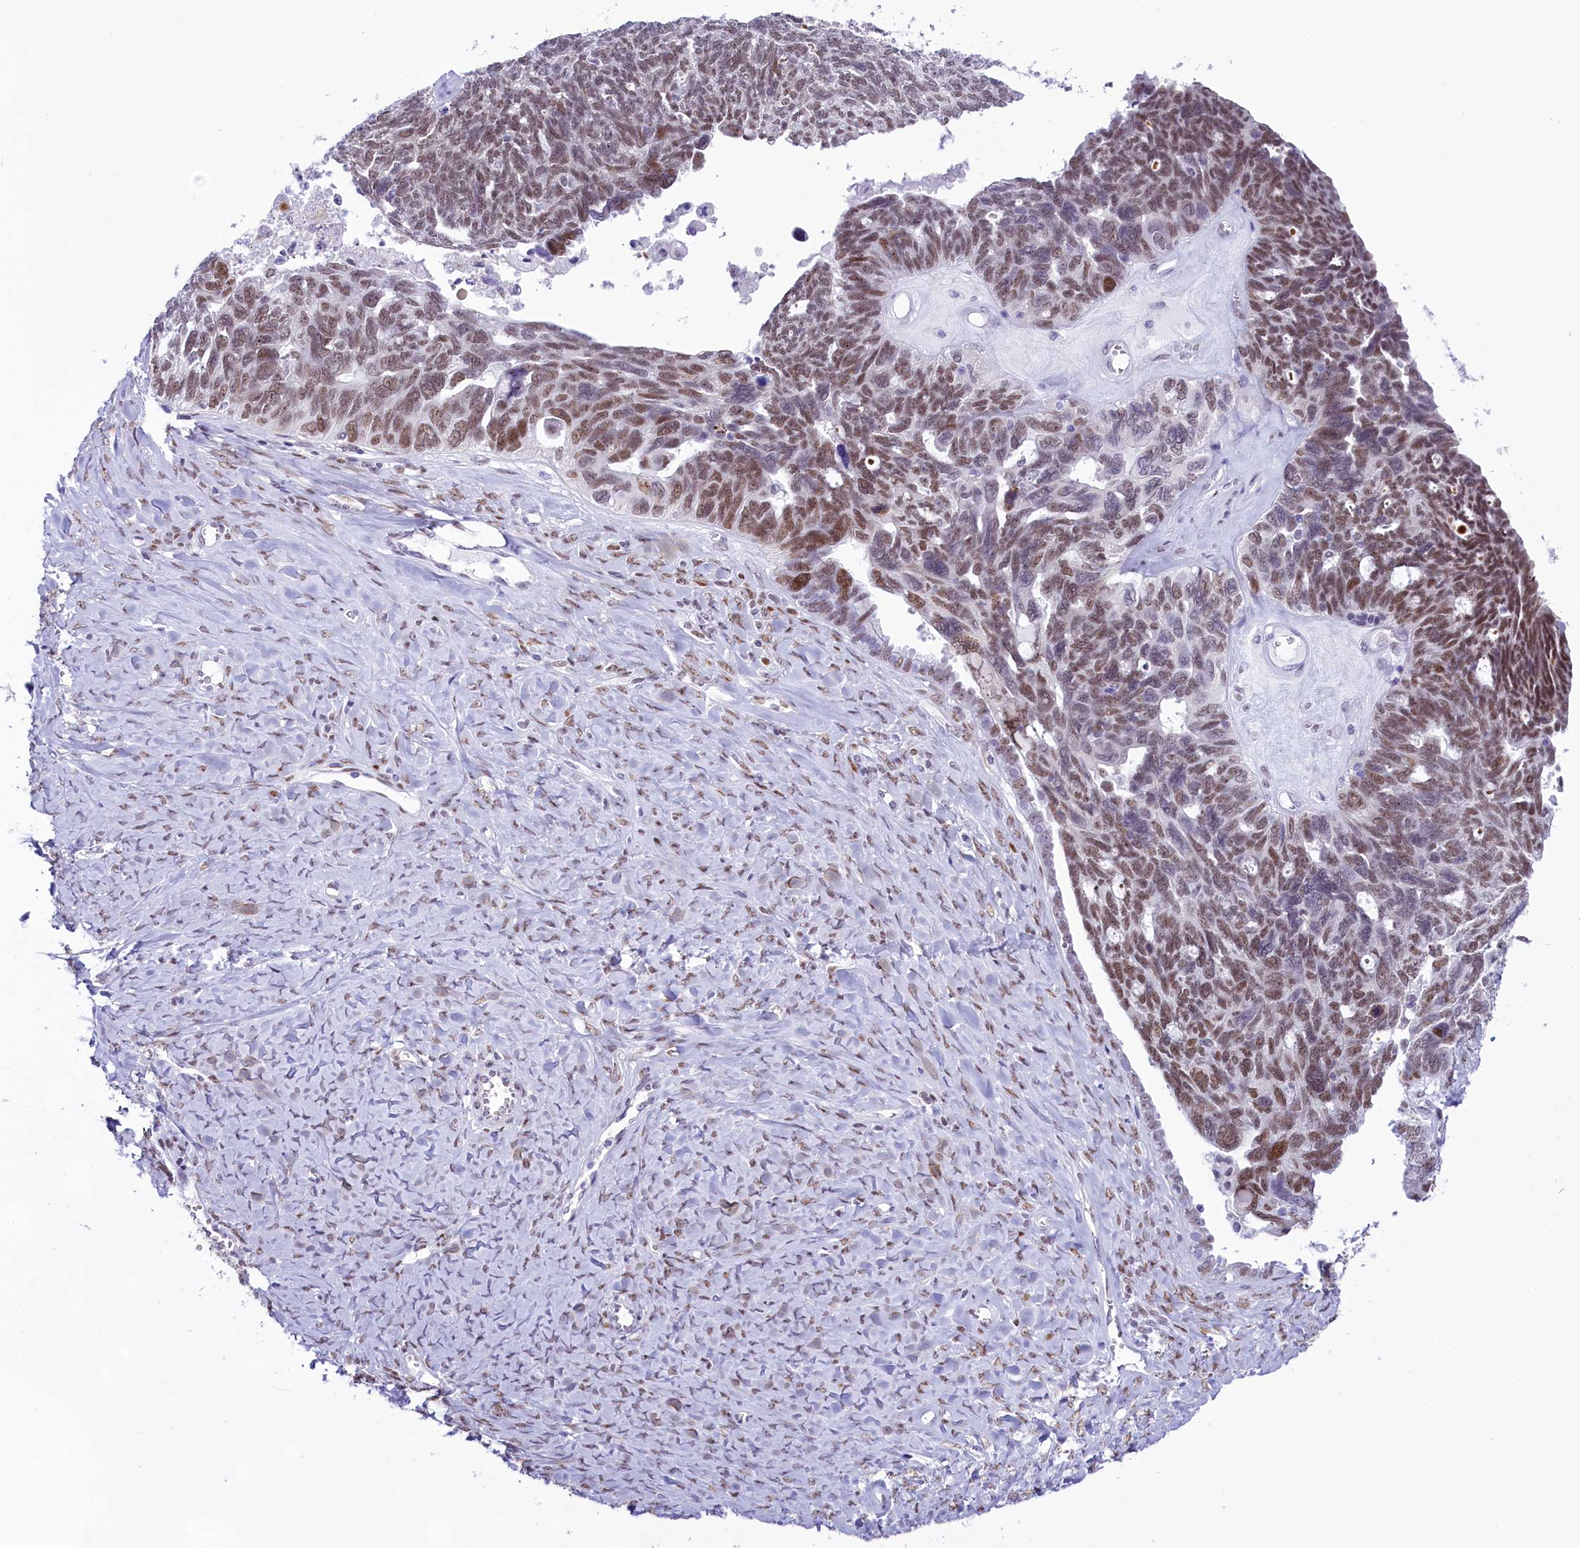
{"staining": {"intensity": "moderate", "quantity": "25%-75%", "location": "nuclear"}, "tissue": "ovarian cancer", "cell_type": "Tumor cells", "image_type": "cancer", "snomed": [{"axis": "morphology", "description": "Cystadenocarcinoma, serous, NOS"}, {"axis": "topography", "description": "Ovary"}], "caption": "Ovarian cancer was stained to show a protein in brown. There is medium levels of moderate nuclear positivity in approximately 25%-75% of tumor cells.", "gene": "RPS6KB1", "patient": {"sex": "female", "age": 79}}